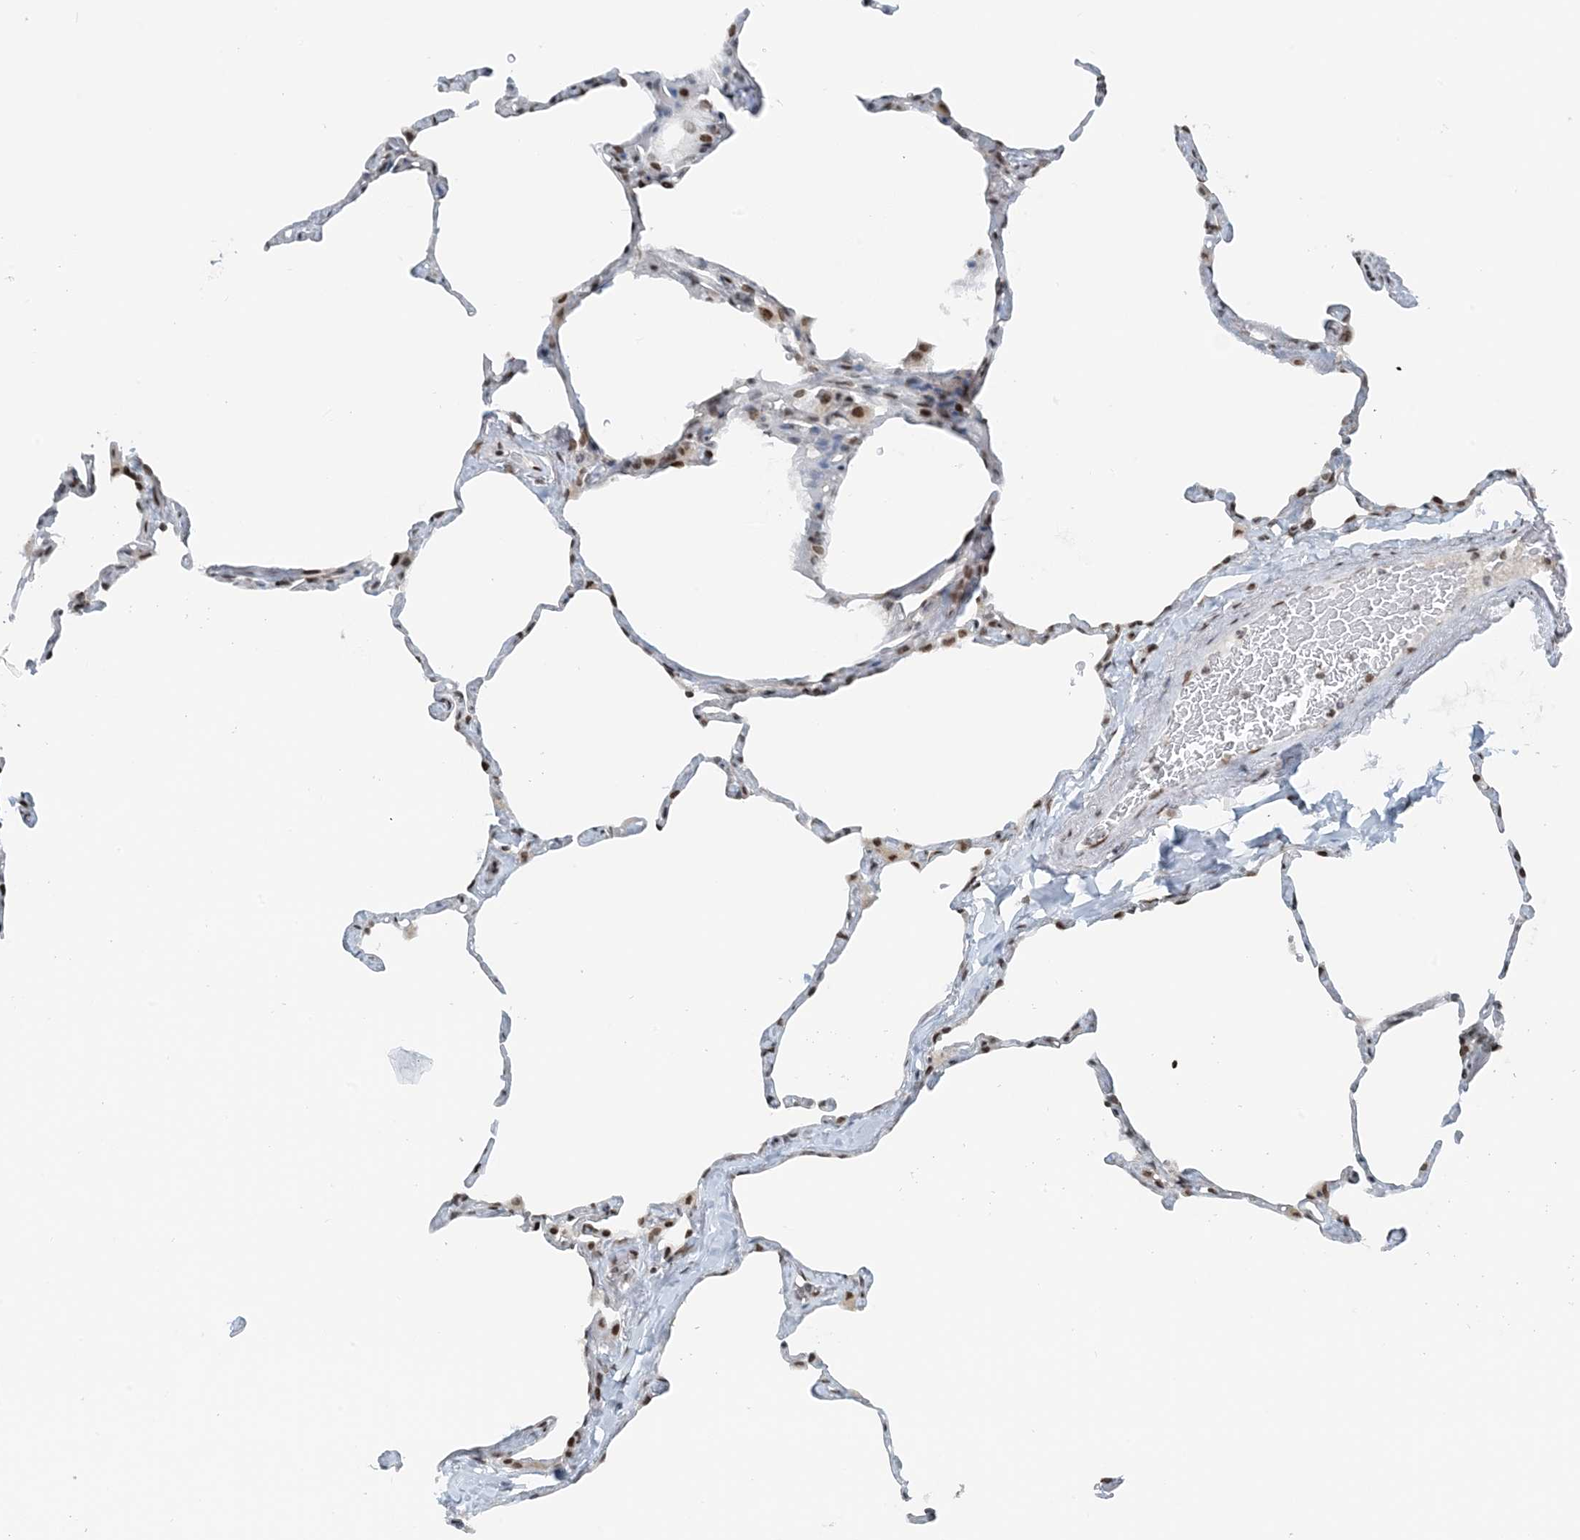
{"staining": {"intensity": "weak", "quantity": ">75%", "location": "nuclear"}, "tissue": "lung", "cell_type": "Alveolar cells", "image_type": "normal", "snomed": [{"axis": "morphology", "description": "Normal tissue, NOS"}, {"axis": "topography", "description": "Lung"}], "caption": "DAB (3,3'-diaminobenzidine) immunohistochemical staining of normal lung reveals weak nuclear protein staining in about >75% of alveolar cells. Nuclei are stained in blue.", "gene": "ZNF500", "patient": {"sex": "male", "age": 65}}